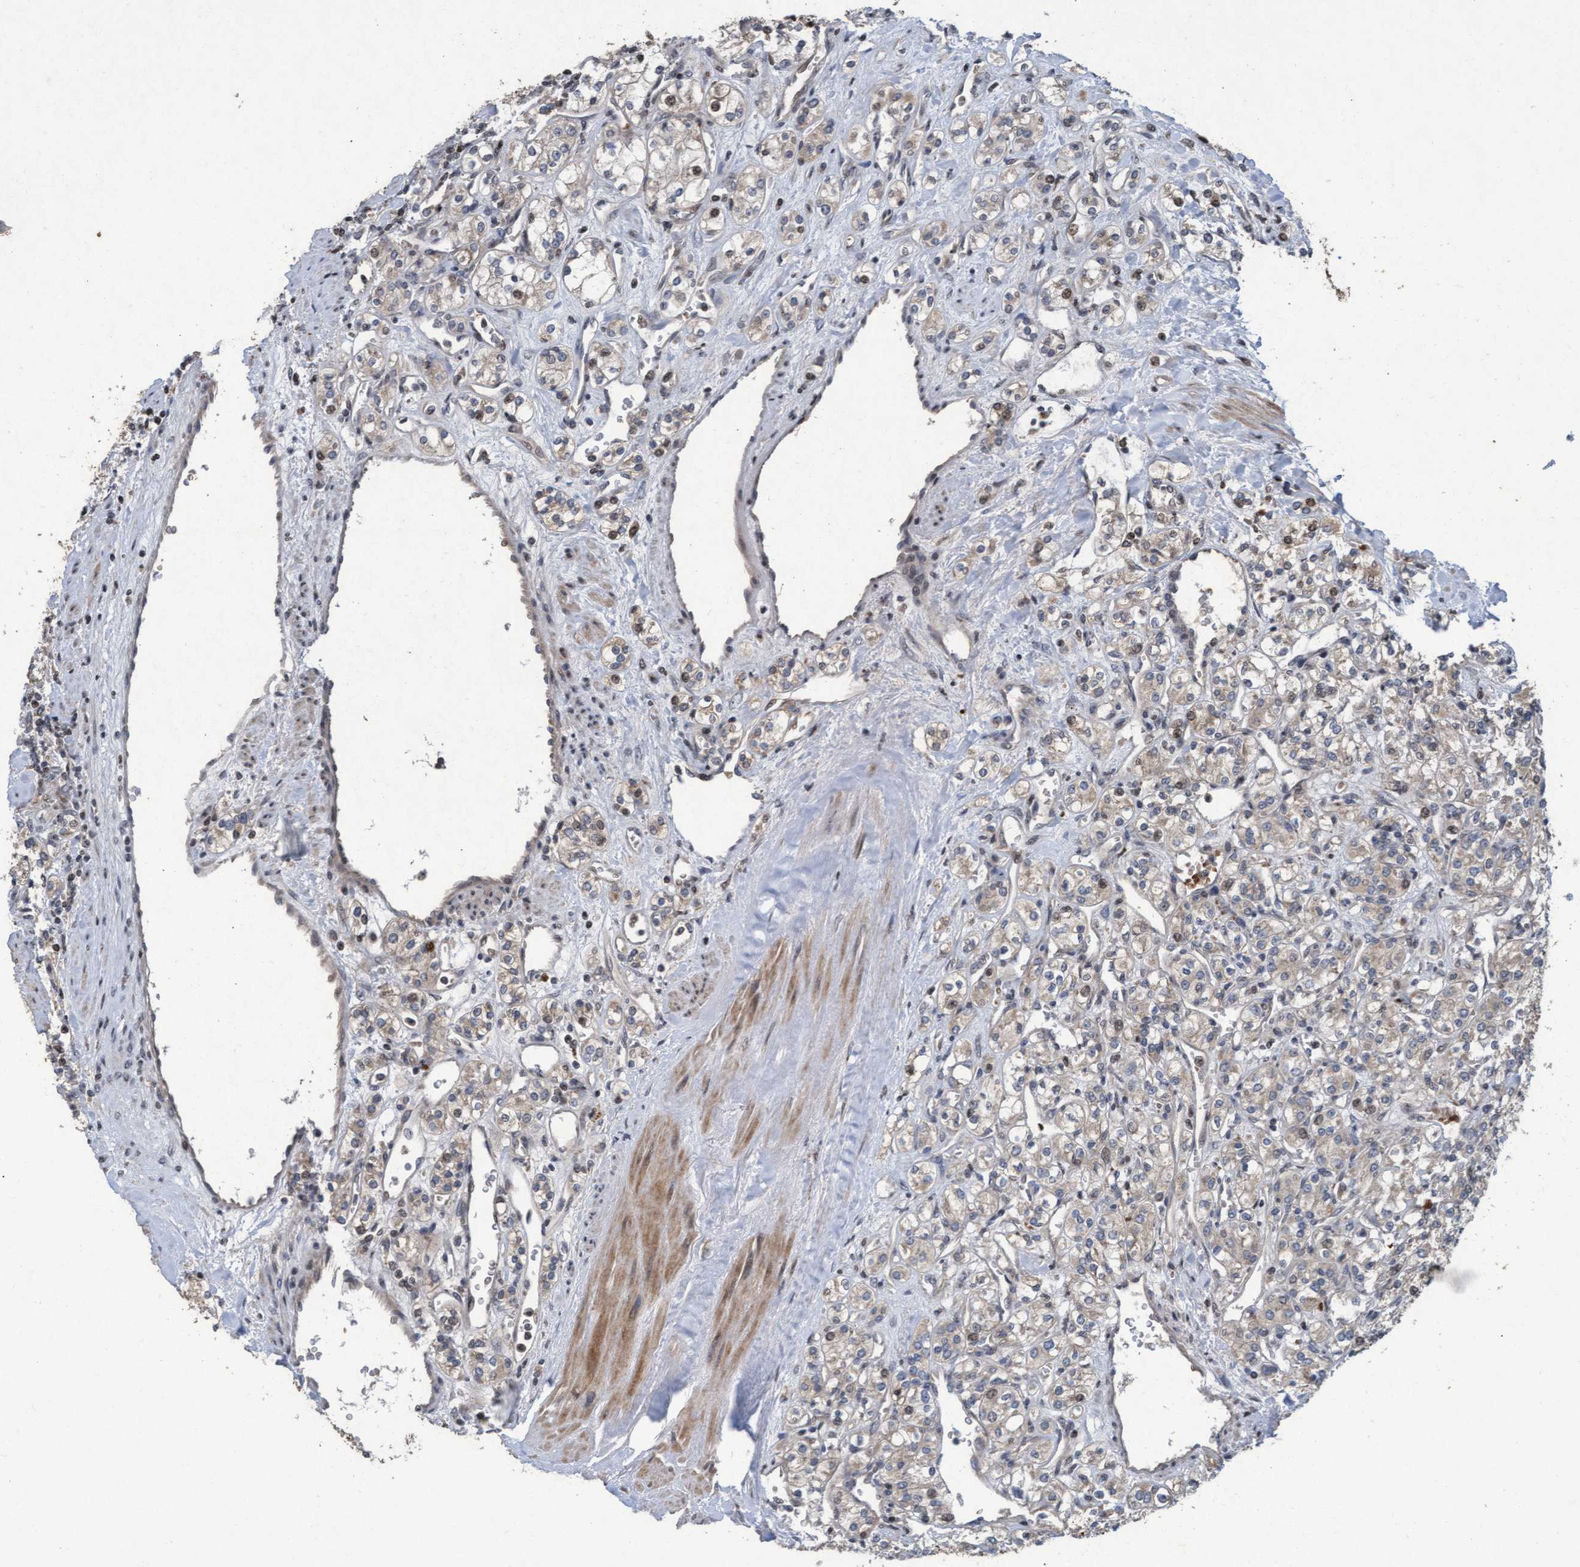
{"staining": {"intensity": "weak", "quantity": "<25%", "location": "cytoplasmic/membranous"}, "tissue": "renal cancer", "cell_type": "Tumor cells", "image_type": "cancer", "snomed": [{"axis": "morphology", "description": "Adenocarcinoma, NOS"}, {"axis": "topography", "description": "Kidney"}], "caption": "Immunohistochemical staining of human renal cancer (adenocarcinoma) demonstrates no significant staining in tumor cells.", "gene": "KCNC2", "patient": {"sex": "male", "age": 77}}